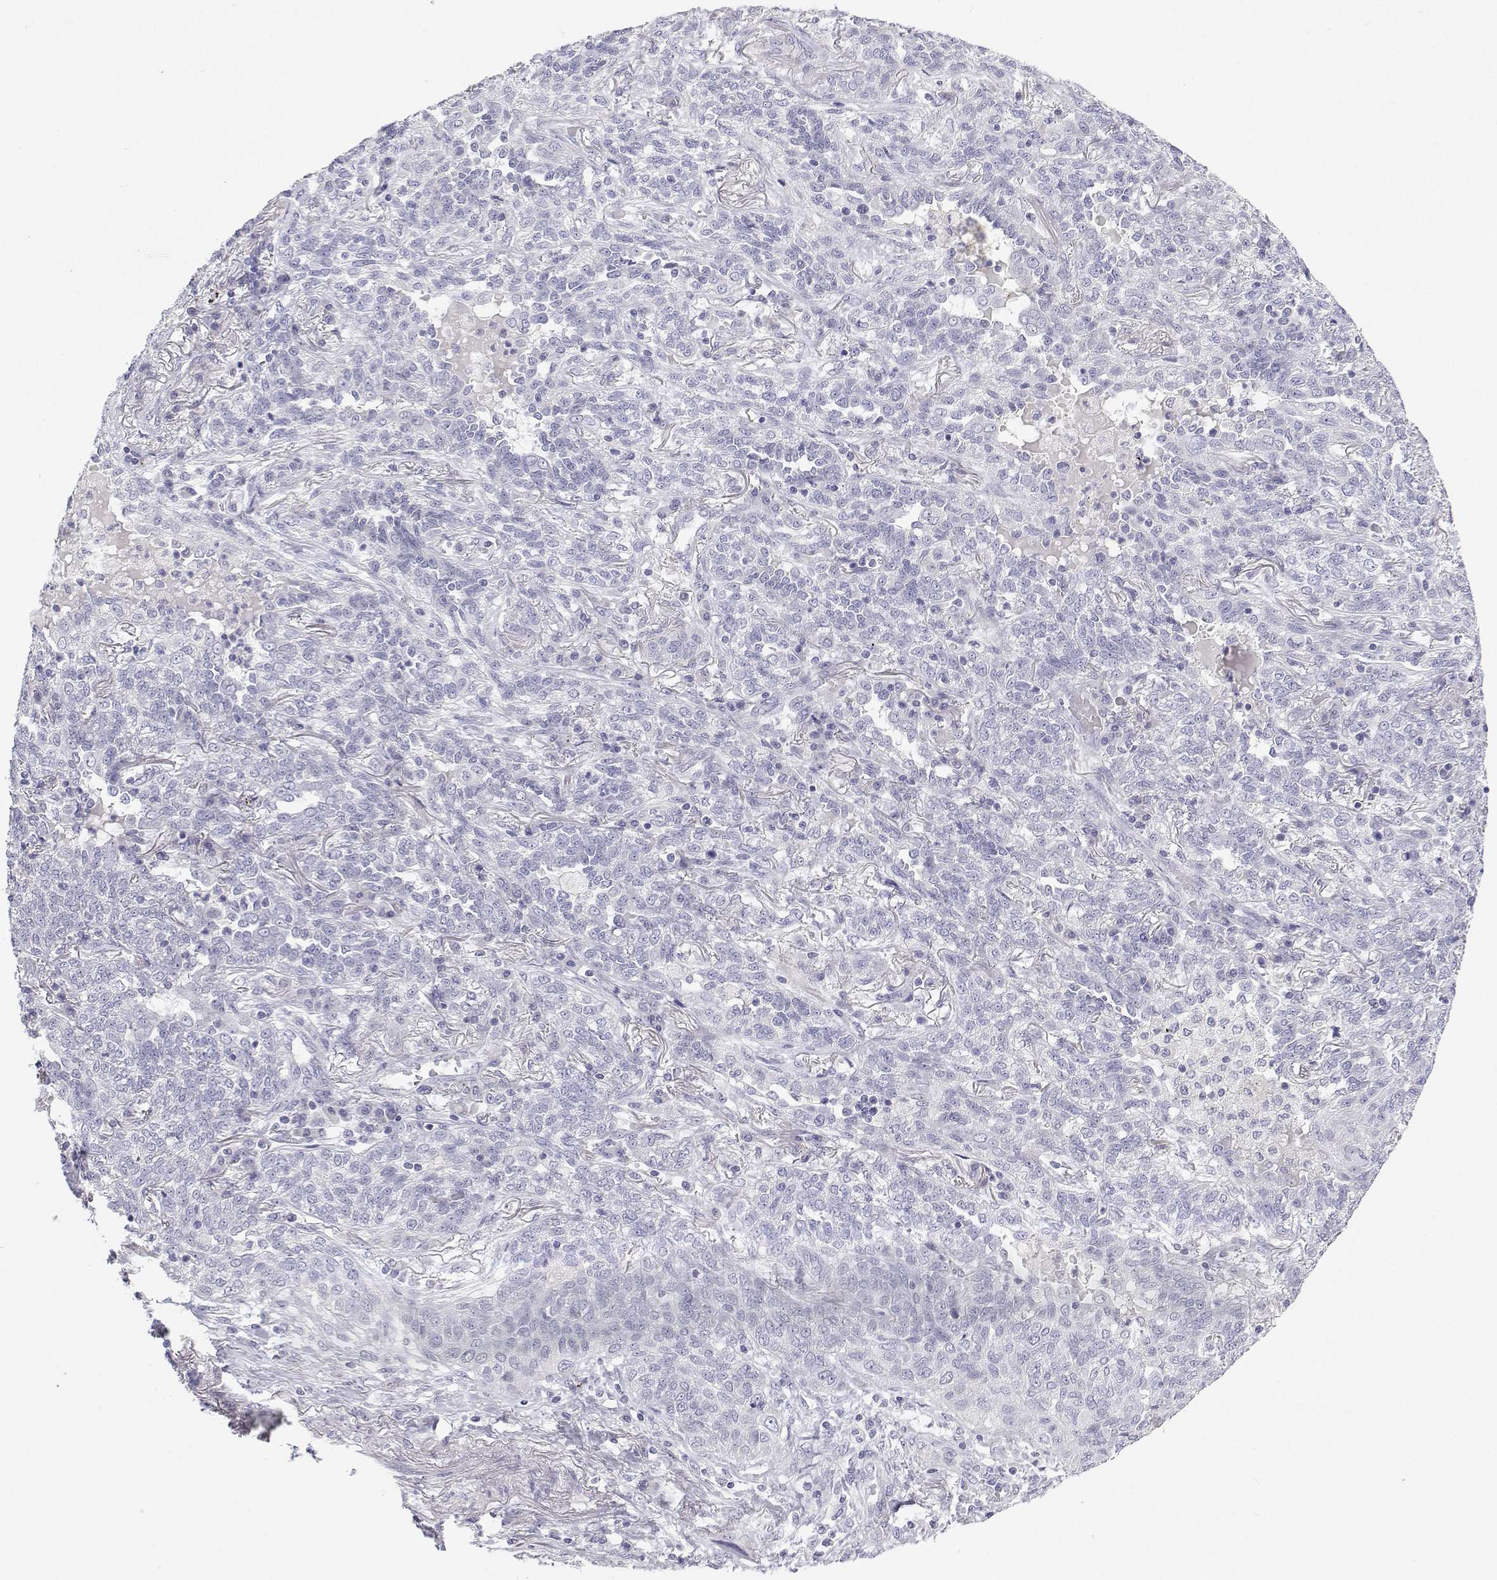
{"staining": {"intensity": "negative", "quantity": "none", "location": "none"}, "tissue": "lung cancer", "cell_type": "Tumor cells", "image_type": "cancer", "snomed": [{"axis": "morphology", "description": "Squamous cell carcinoma, NOS"}, {"axis": "topography", "description": "Lung"}], "caption": "A micrograph of human lung cancer is negative for staining in tumor cells.", "gene": "ANKRD65", "patient": {"sex": "female", "age": 70}}